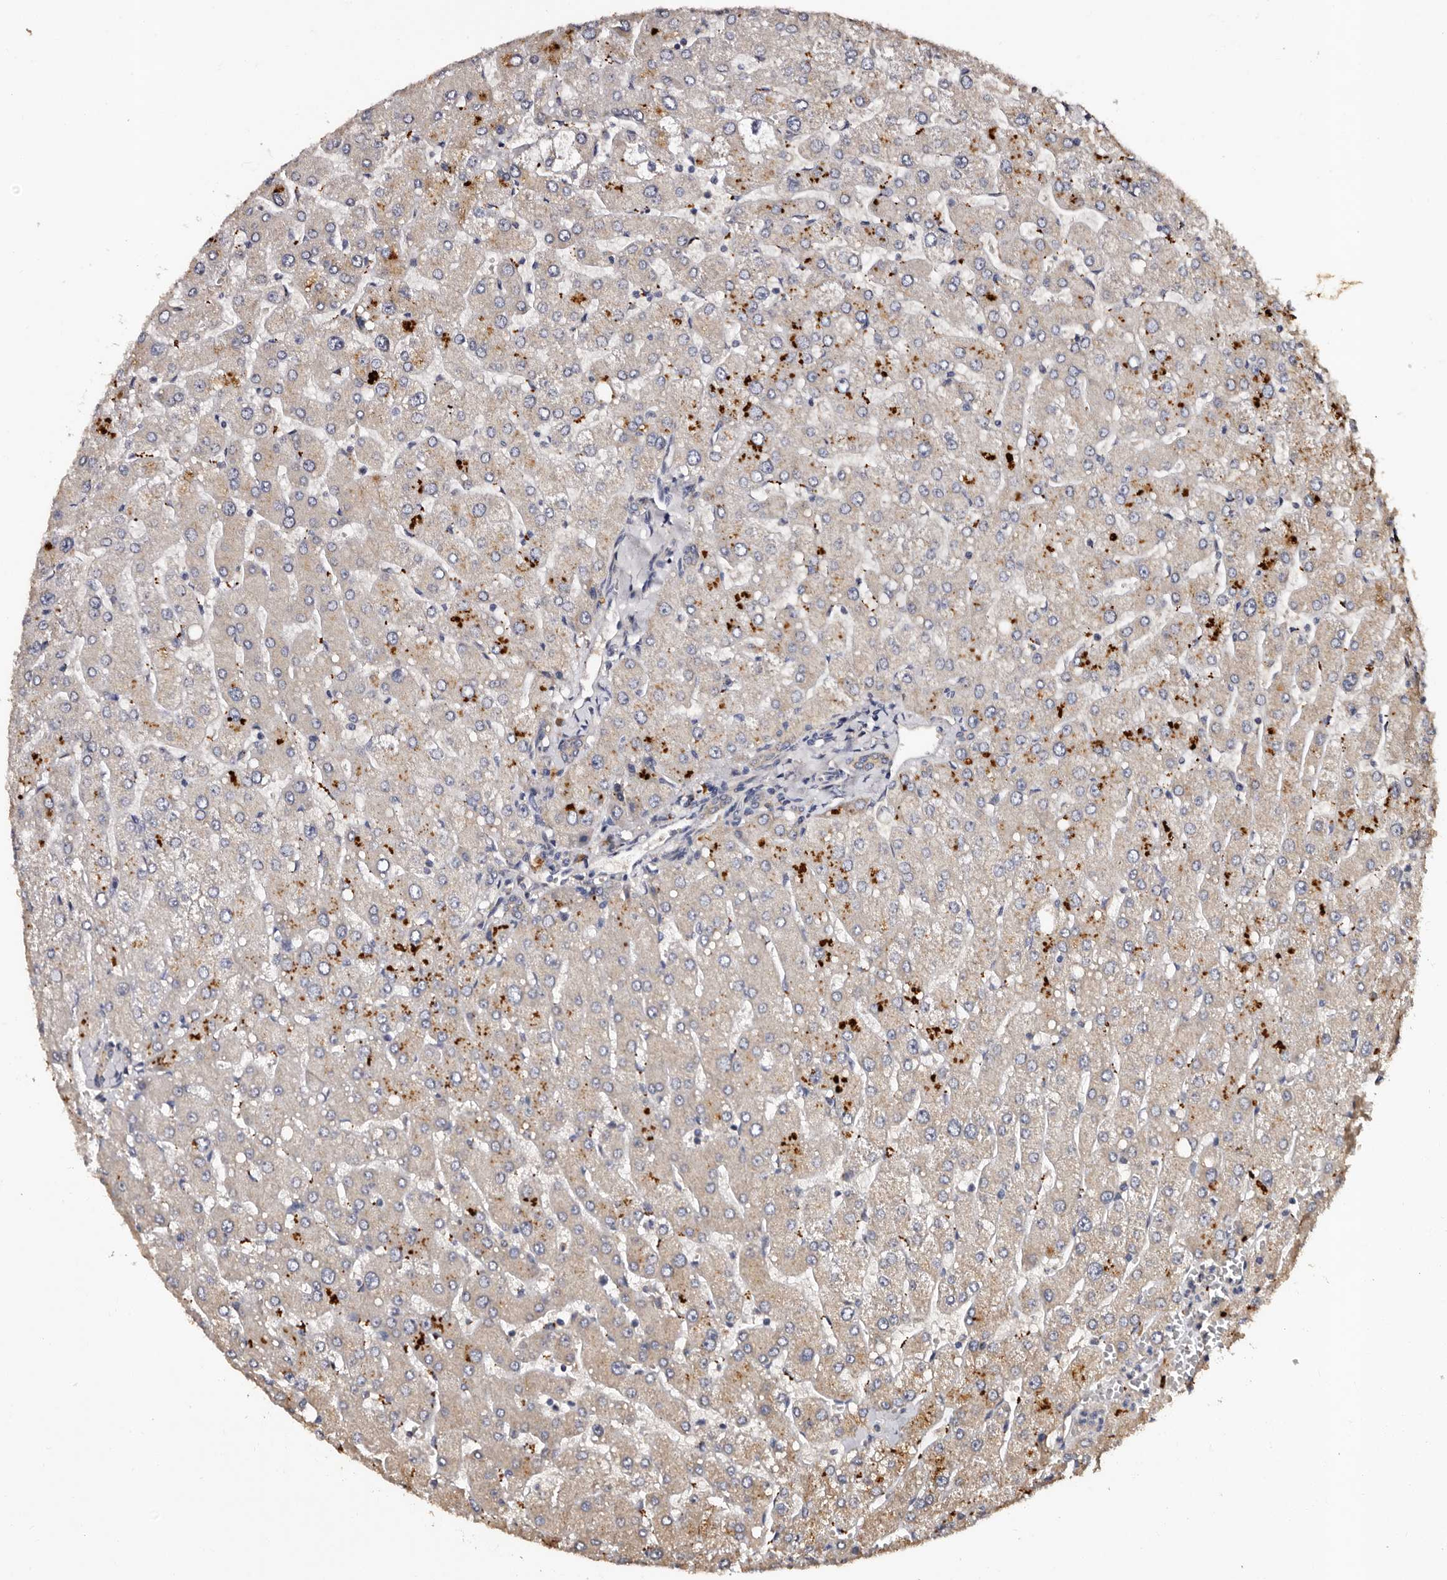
{"staining": {"intensity": "weak", "quantity": "25%-75%", "location": "cytoplasmic/membranous"}, "tissue": "liver", "cell_type": "Cholangiocytes", "image_type": "normal", "snomed": [{"axis": "morphology", "description": "Normal tissue, NOS"}, {"axis": "topography", "description": "Liver"}], "caption": "Immunohistochemical staining of normal liver displays weak cytoplasmic/membranous protein expression in about 25%-75% of cholangiocytes.", "gene": "ADCK5", "patient": {"sex": "male", "age": 55}}